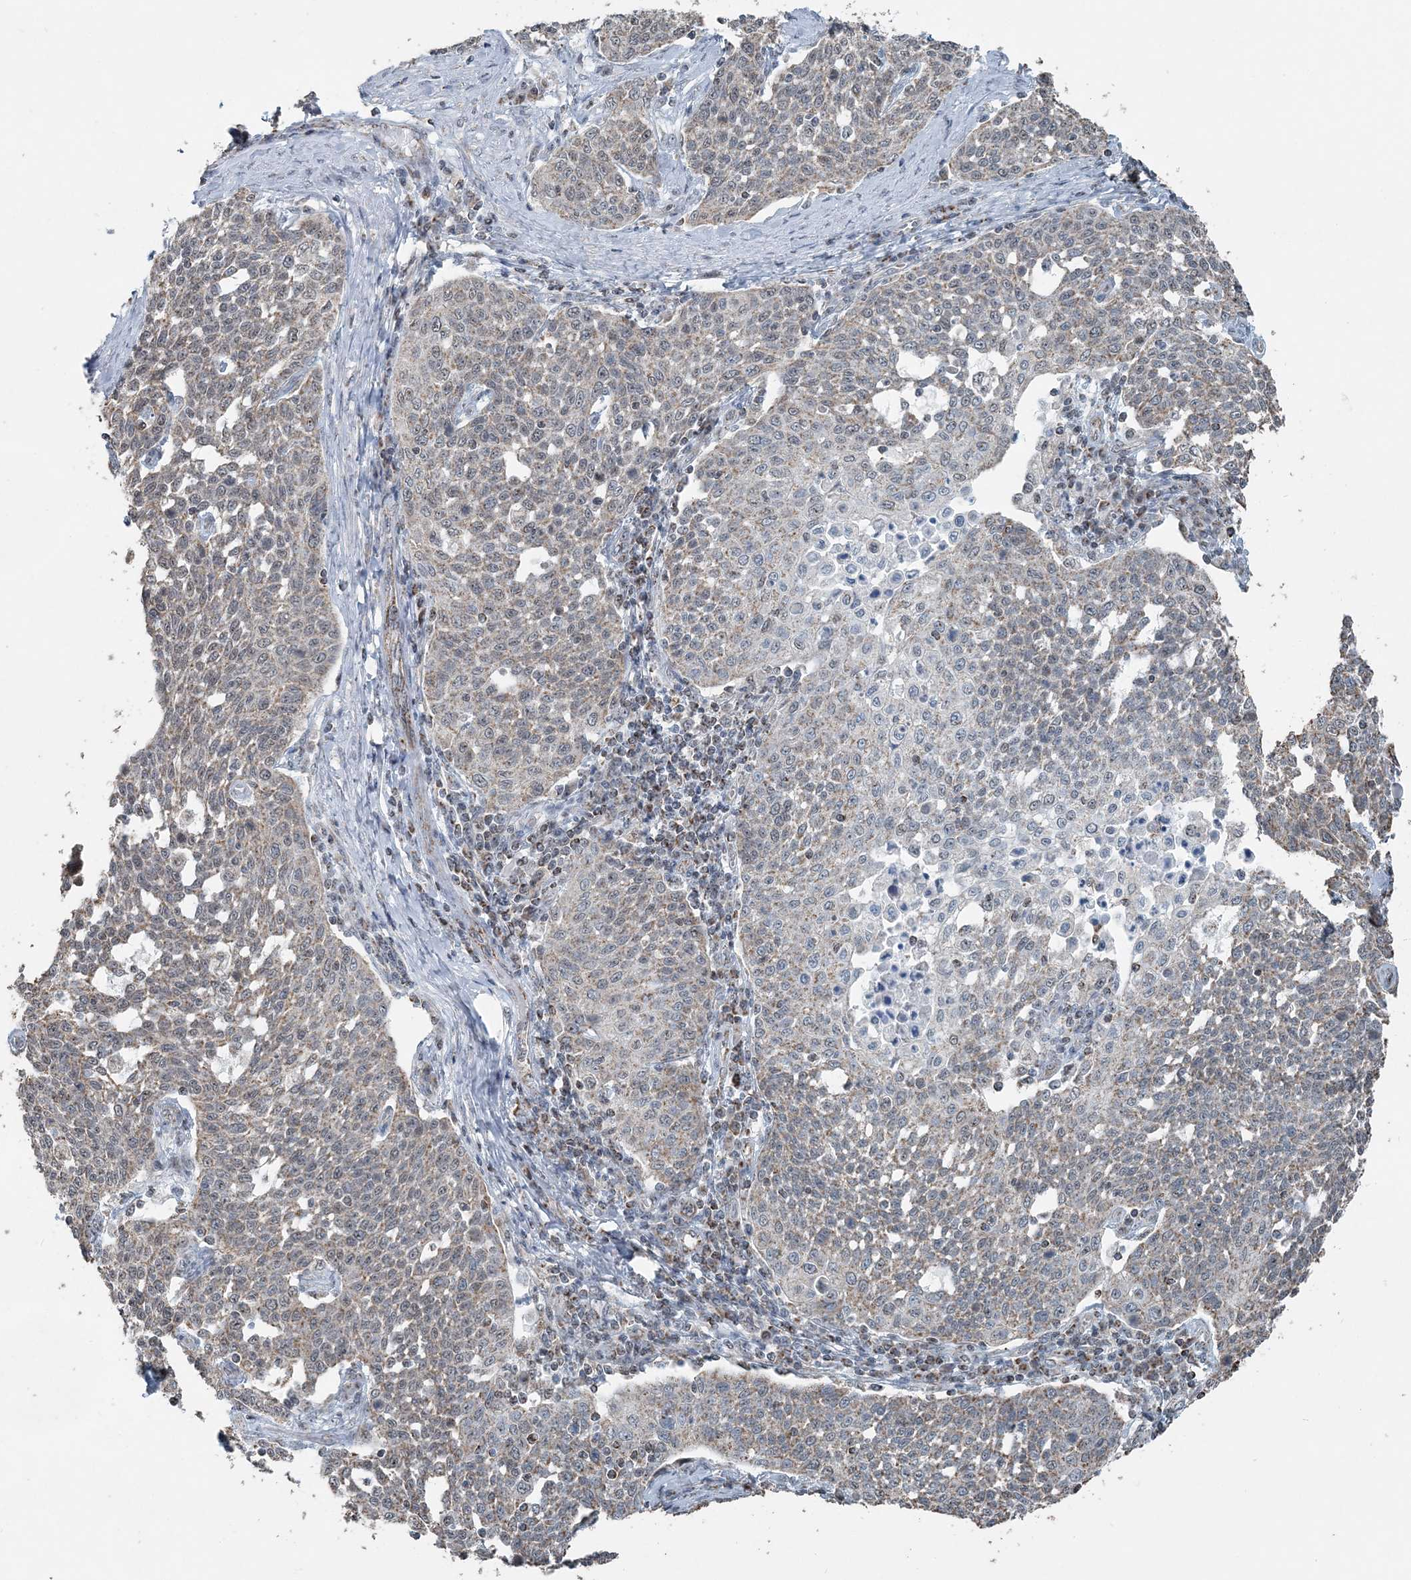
{"staining": {"intensity": "weak", "quantity": ">75%", "location": "cytoplasmic/membranous"}, "tissue": "cervical cancer", "cell_type": "Tumor cells", "image_type": "cancer", "snomed": [{"axis": "morphology", "description": "Squamous cell carcinoma, NOS"}, {"axis": "topography", "description": "Cervix"}], "caption": "Immunohistochemical staining of cervical squamous cell carcinoma demonstrates low levels of weak cytoplasmic/membranous protein positivity in approximately >75% of tumor cells.", "gene": "SUCLG1", "patient": {"sex": "female", "age": 34}}